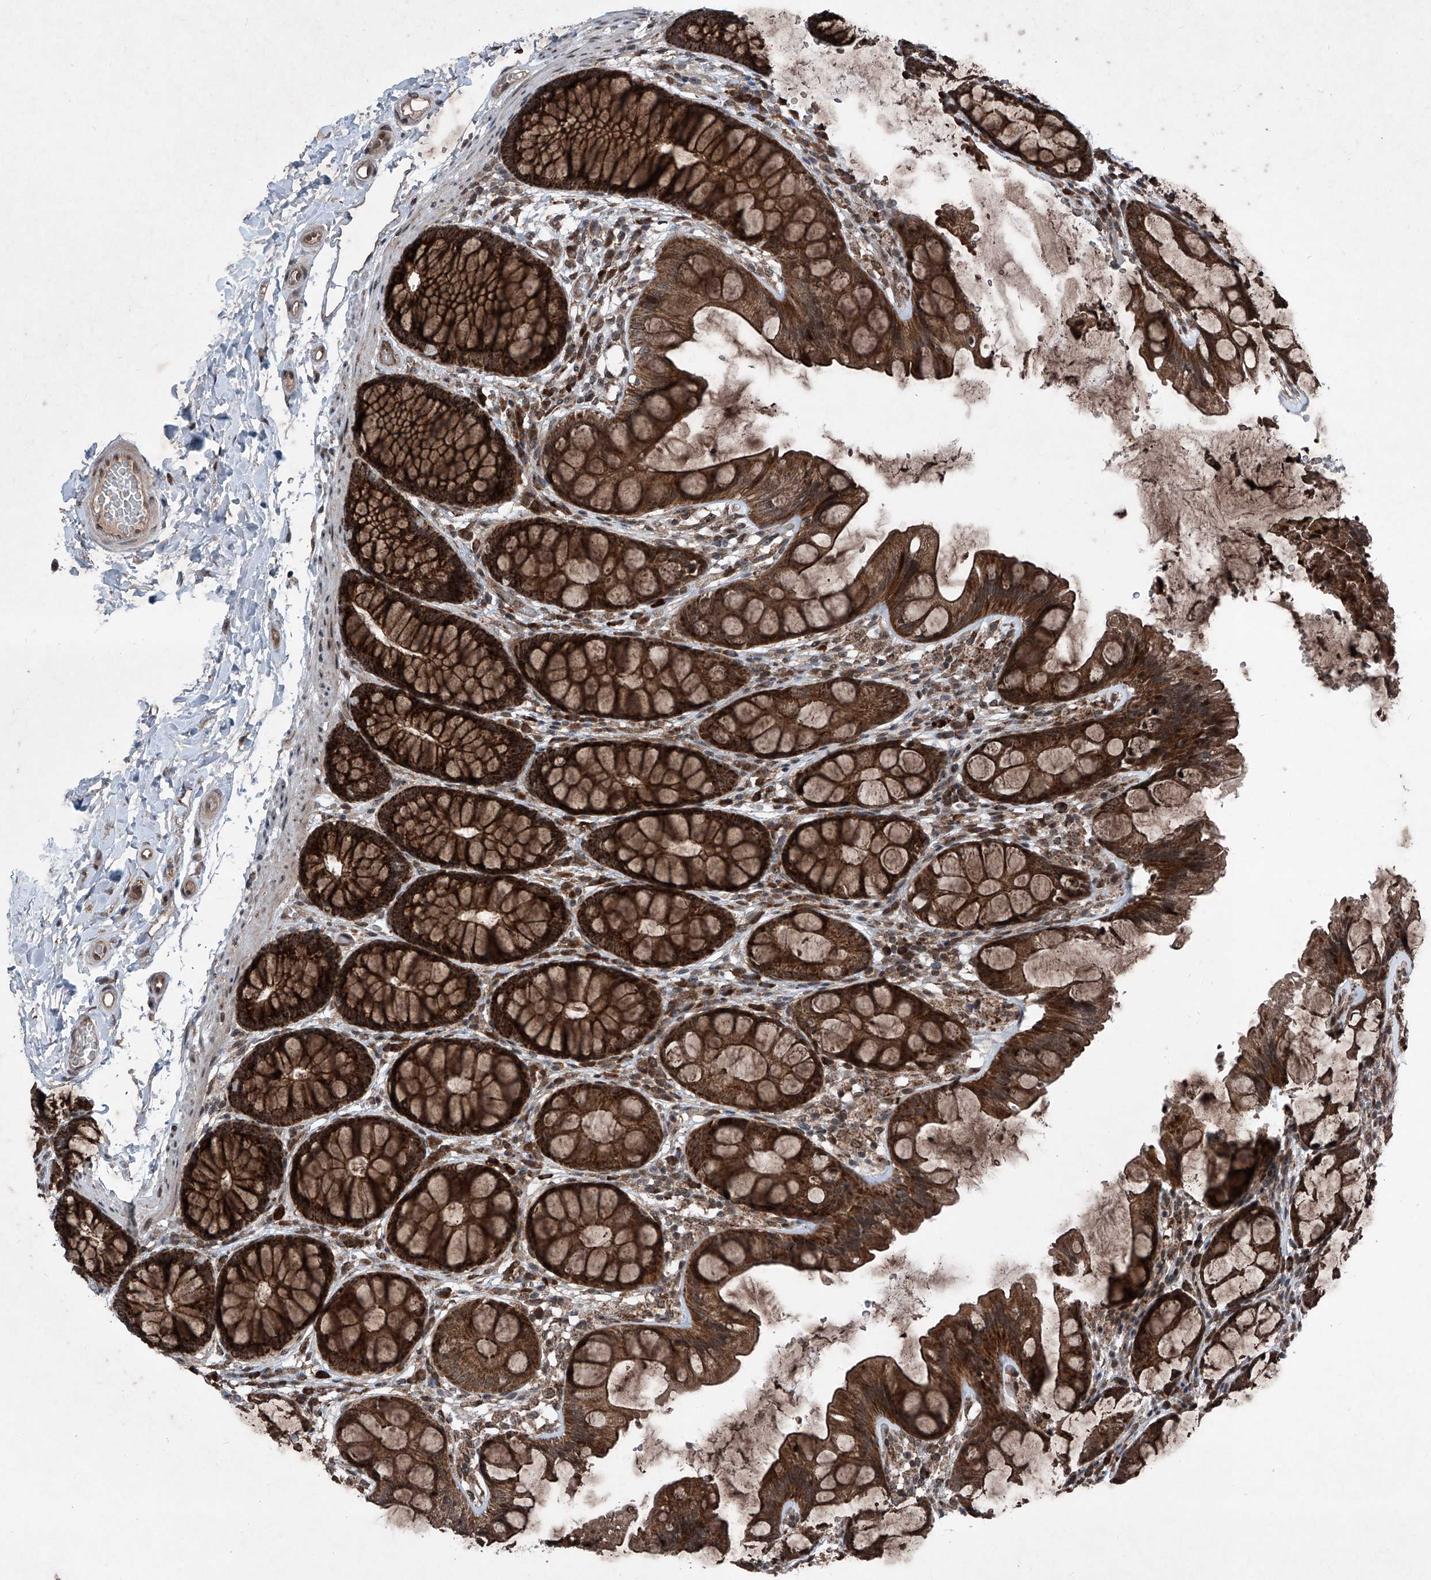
{"staining": {"intensity": "weak", "quantity": ">75%", "location": "cytoplasmic/membranous"}, "tissue": "colon", "cell_type": "Endothelial cells", "image_type": "normal", "snomed": [{"axis": "morphology", "description": "Normal tissue, NOS"}, {"axis": "topography", "description": "Colon"}], "caption": "The micrograph shows a brown stain indicating the presence of a protein in the cytoplasmic/membranous of endothelial cells in colon.", "gene": "COA7", "patient": {"sex": "male", "age": 47}}